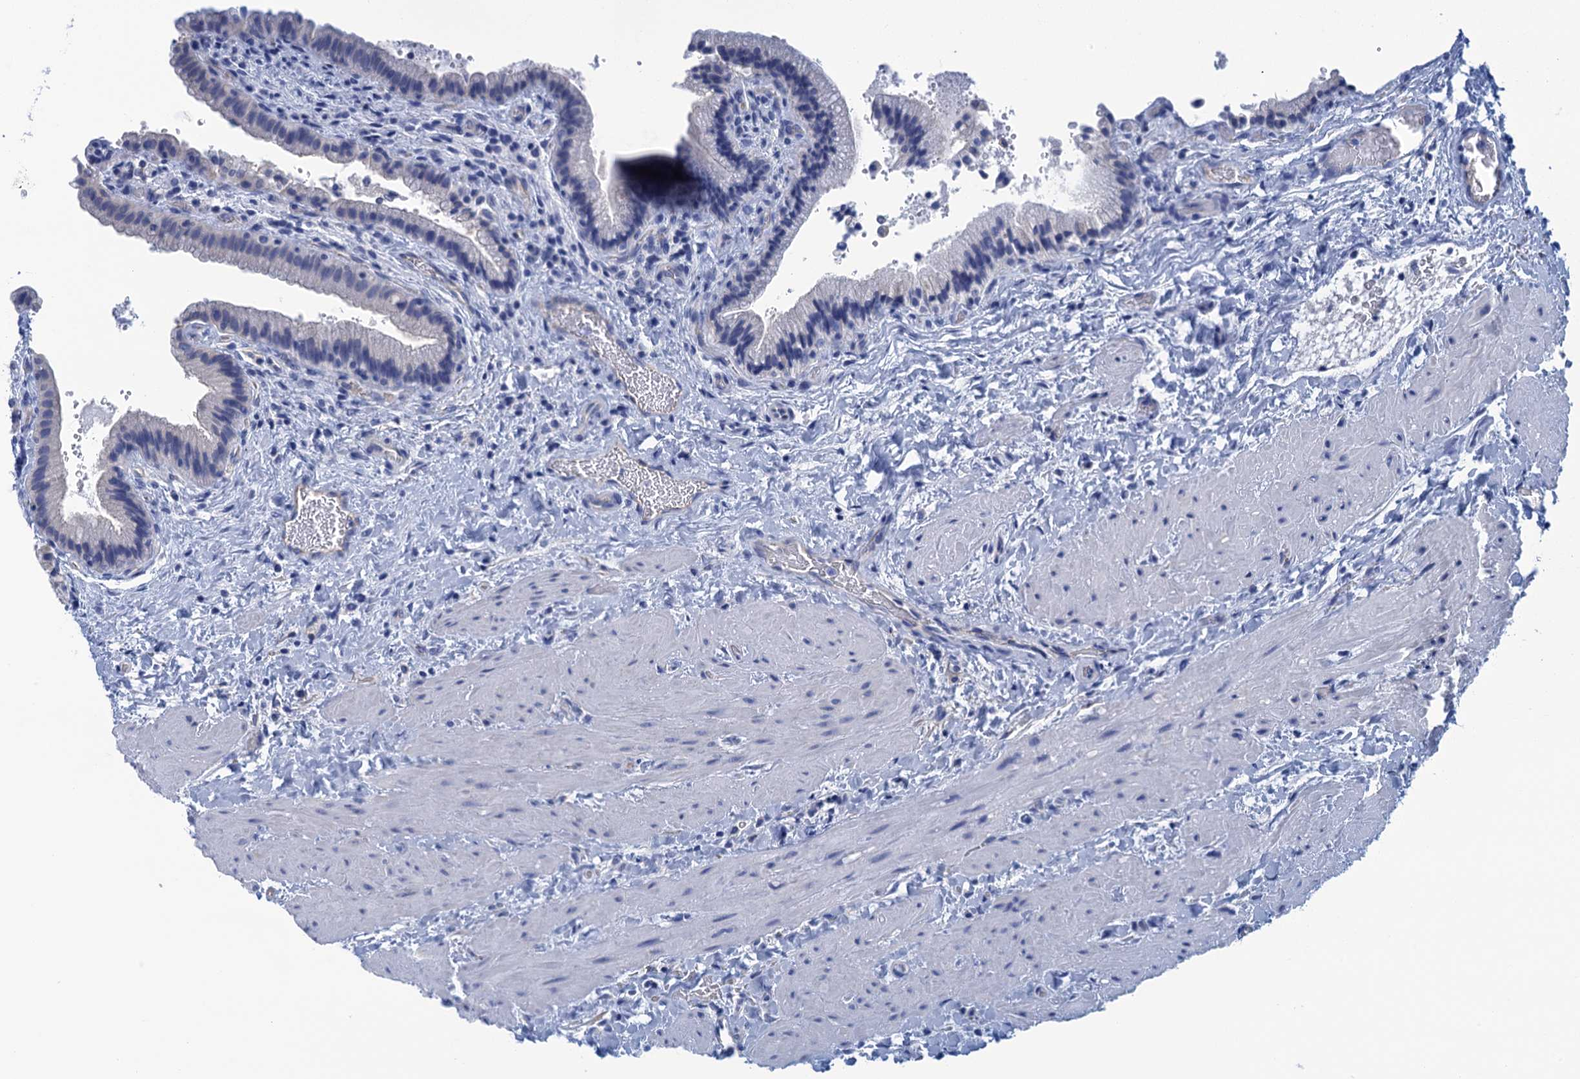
{"staining": {"intensity": "negative", "quantity": "none", "location": "none"}, "tissue": "gallbladder", "cell_type": "Glandular cells", "image_type": "normal", "snomed": [{"axis": "morphology", "description": "Normal tissue, NOS"}, {"axis": "topography", "description": "Gallbladder"}], "caption": "High power microscopy photomicrograph of an immunohistochemistry (IHC) histopathology image of unremarkable gallbladder, revealing no significant expression in glandular cells.", "gene": "CALML5", "patient": {"sex": "male", "age": 24}}